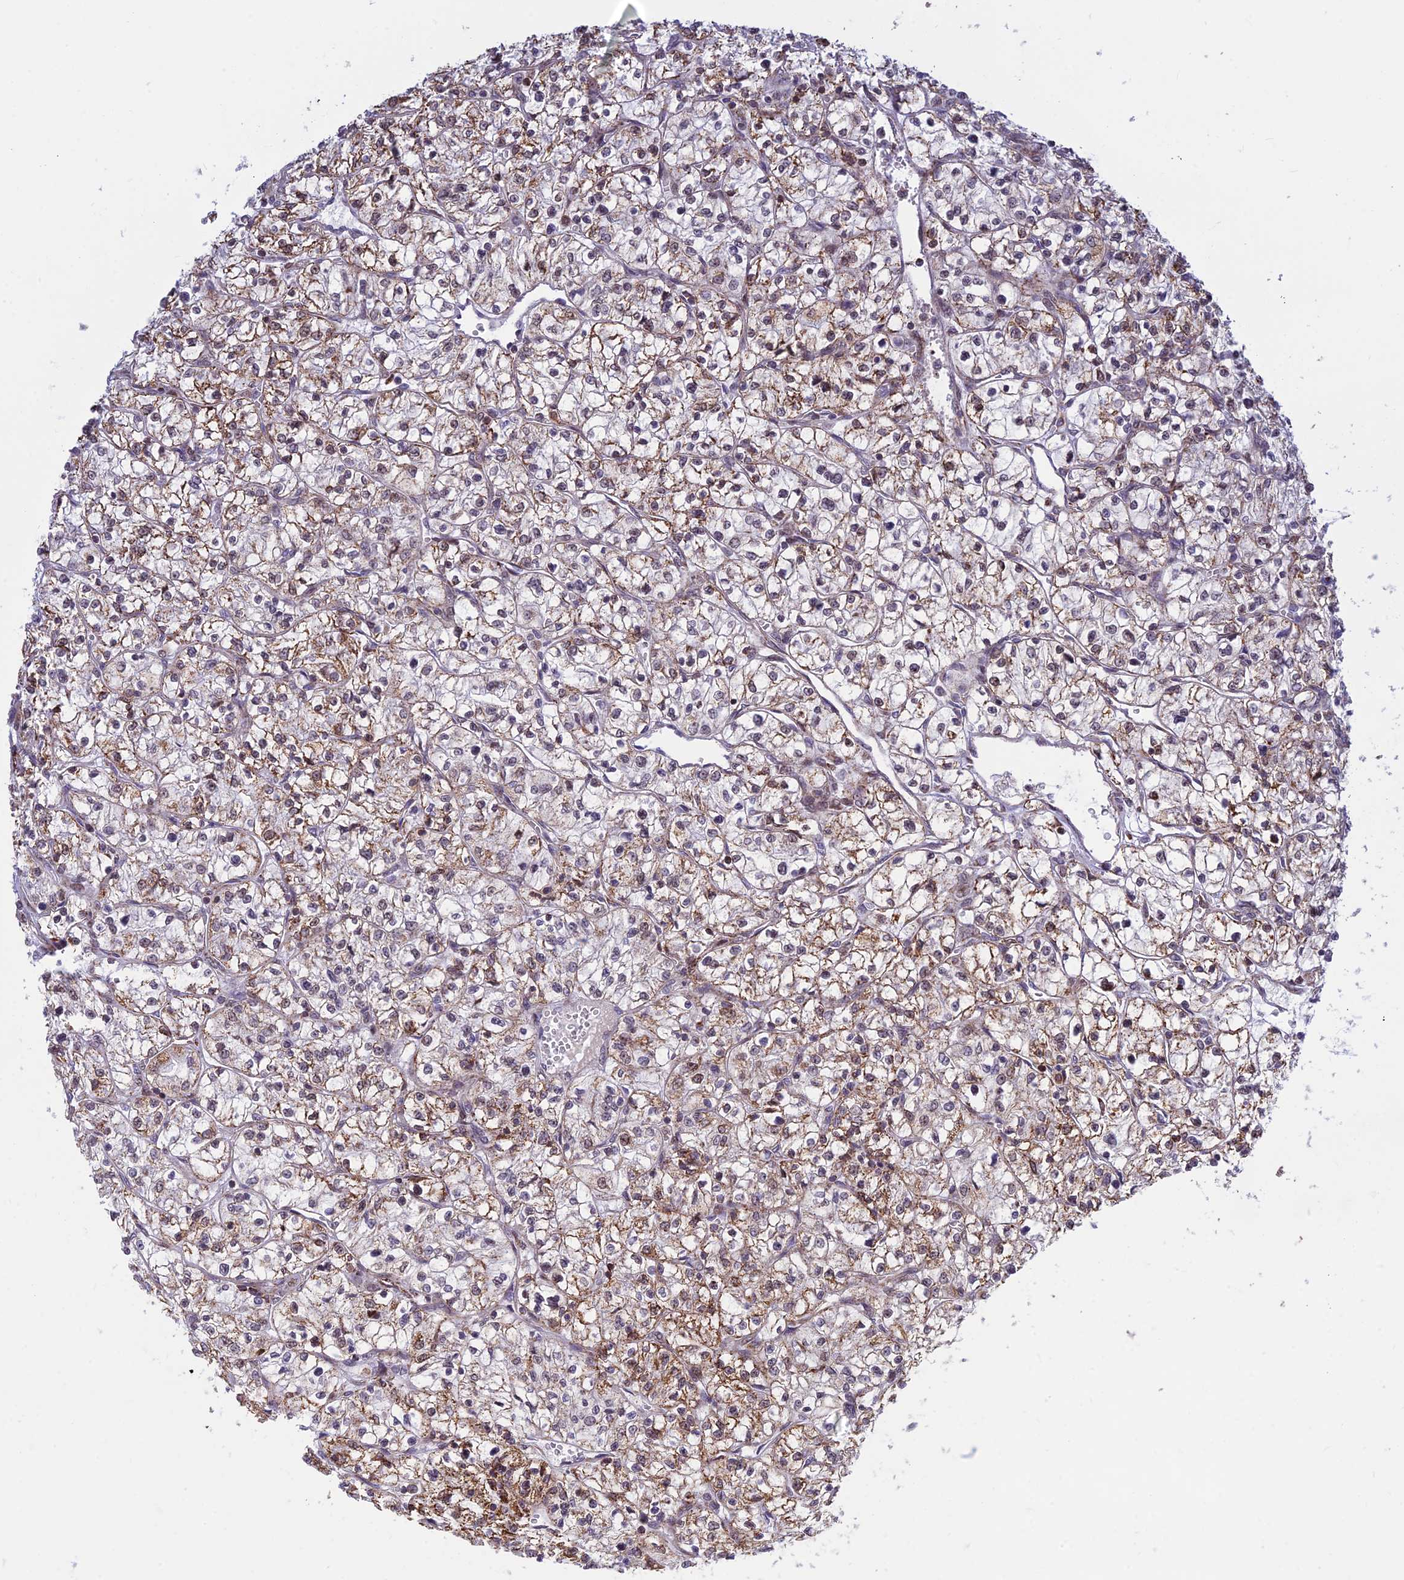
{"staining": {"intensity": "moderate", "quantity": "25%-75%", "location": "cytoplasmic/membranous"}, "tissue": "renal cancer", "cell_type": "Tumor cells", "image_type": "cancer", "snomed": [{"axis": "morphology", "description": "Adenocarcinoma, NOS"}, {"axis": "topography", "description": "Kidney"}], "caption": "Protein staining reveals moderate cytoplasmic/membranous staining in approximately 25%-75% of tumor cells in renal cancer (adenocarcinoma). The staining is performed using DAB (3,3'-diaminobenzidine) brown chromogen to label protein expression. The nuclei are counter-stained blue using hematoxylin.", "gene": "POLR1G", "patient": {"sex": "female", "age": 64}}